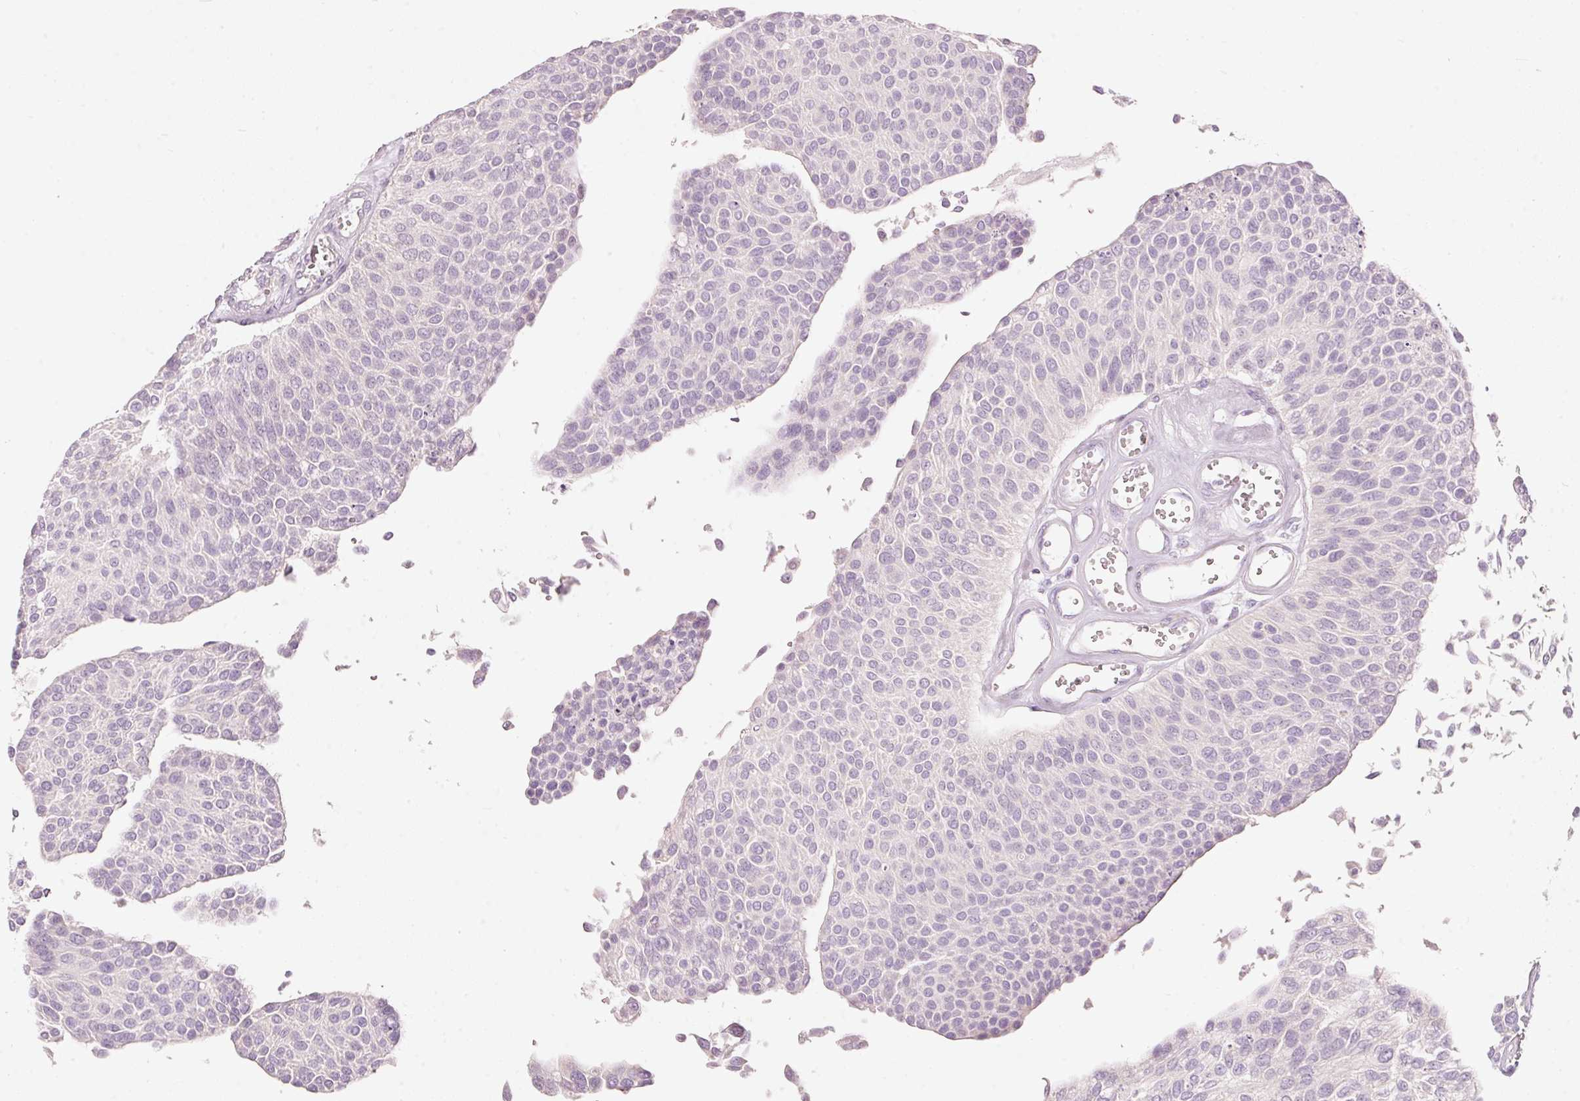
{"staining": {"intensity": "negative", "quantity": "none", "location": "none"}, "tissue": "urothelial cancer", "cell_type": "Tumor cells", "image_type": "cancer", "snomed": [{"axis": "morphology", "description": "Urothelial carcinoma, NOS"}, {"axis": "topography", "description": "Urinary bladder"}], "caption": "IHC micrograph of neoplastic tissue: human urothelial cancer stained with DAB (3,3'-diaminobenzidine) reveals no significant protein staining in tumor cells.", "gene": "MTHFD2", "patient": {"sex": "male", "age": 55}}